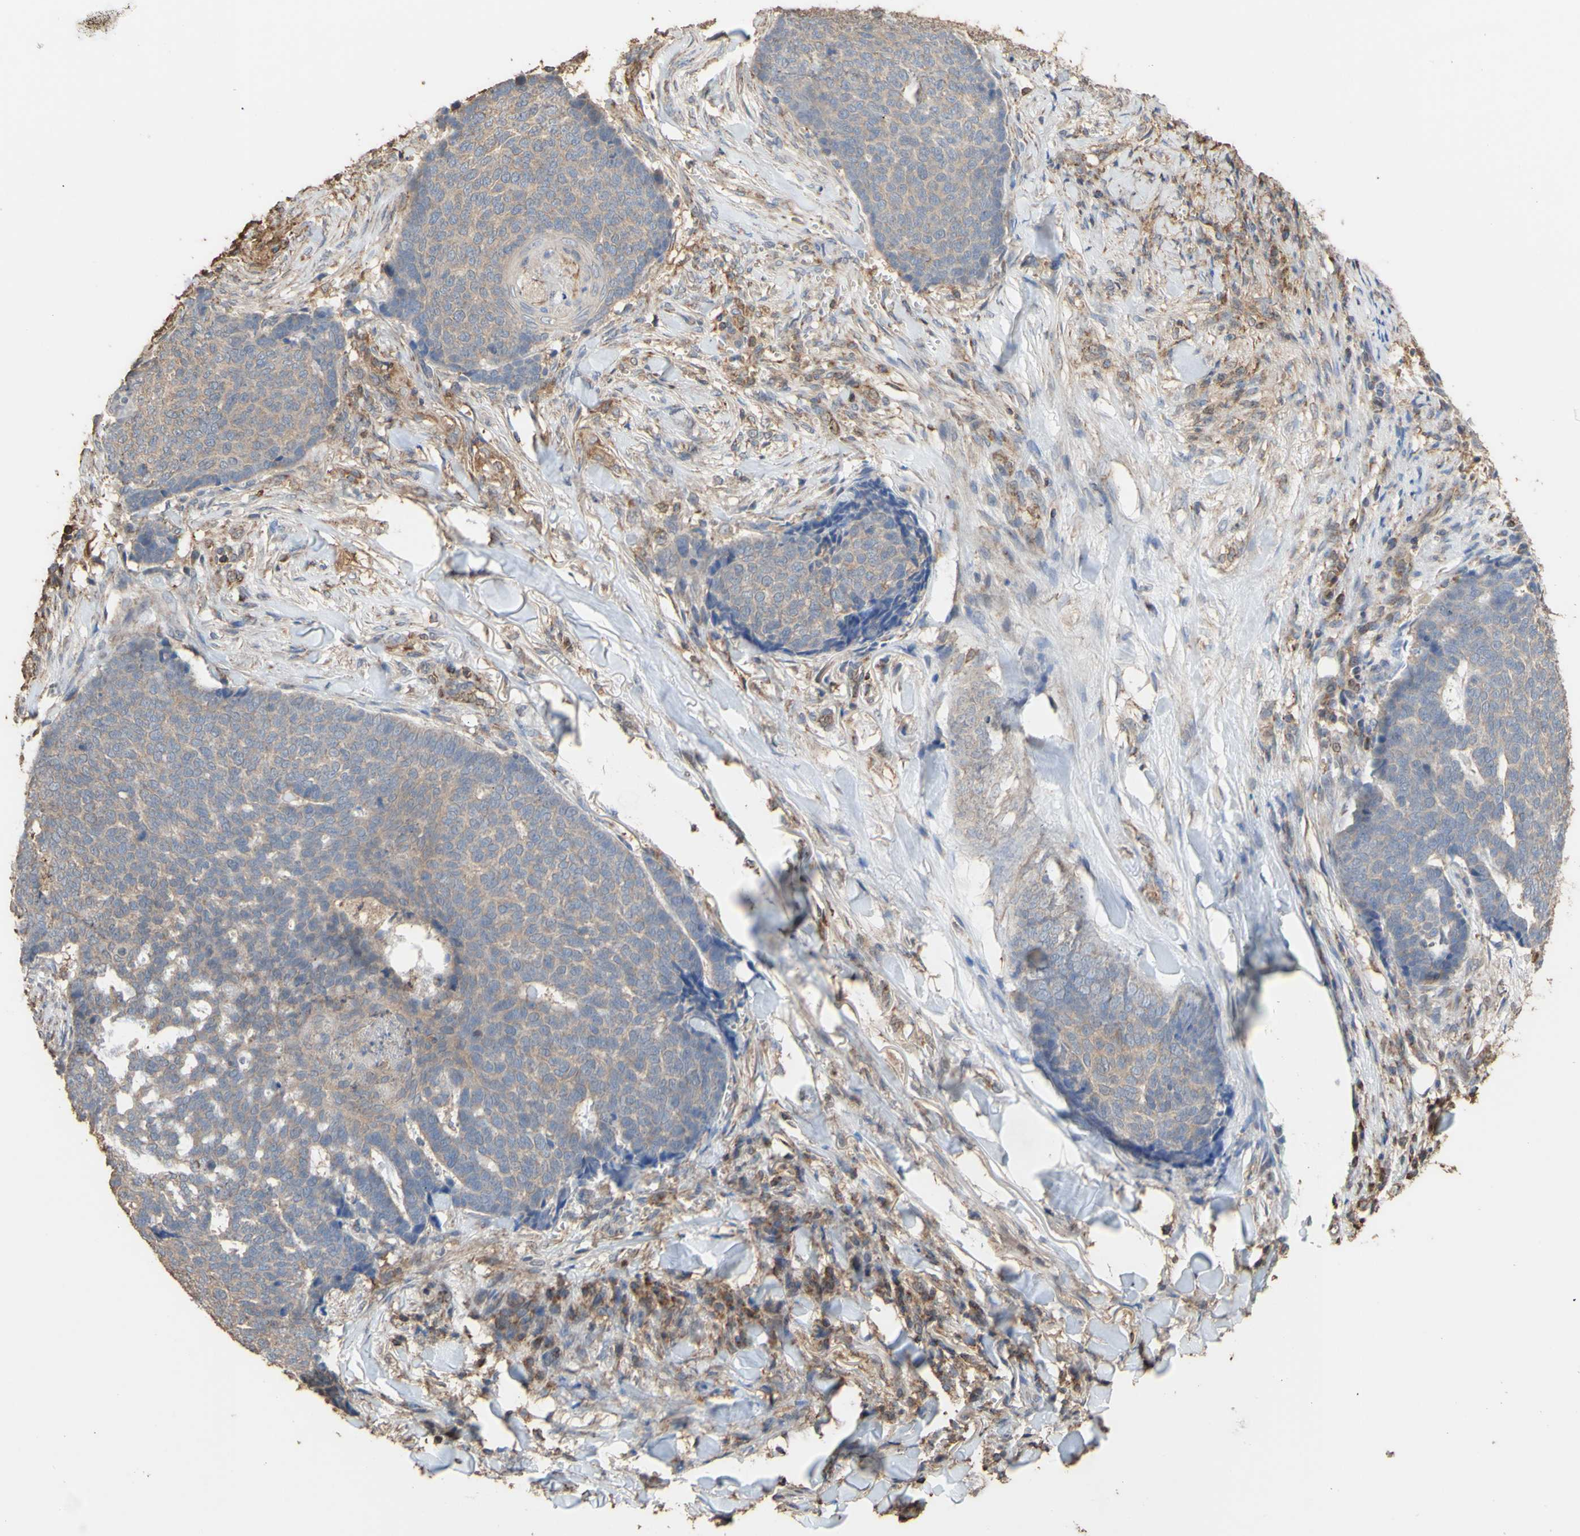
{"staining": {"intensity": "weak", "quantity": ">75%", "location": "cytoplasmic/membranous"}, "tissue": "skin cancer", "cell_type": "Tumor cells", "image_type": "cancer", "snomed": [{"axis": "morphology", "description": "Basal cell carcinoma"}, {"axis": "topography", "description": "Skin"}], "caption": "The immunohistochemical stain labels weak cytoplasmic/membranous positivity in tumor cells of skin cancer tissue. (brown staining indicates protein expression, while blue staining denotes nuclei).", "gene": "ALDH9A1", "patient": {"sex": "male", "age": 84}}